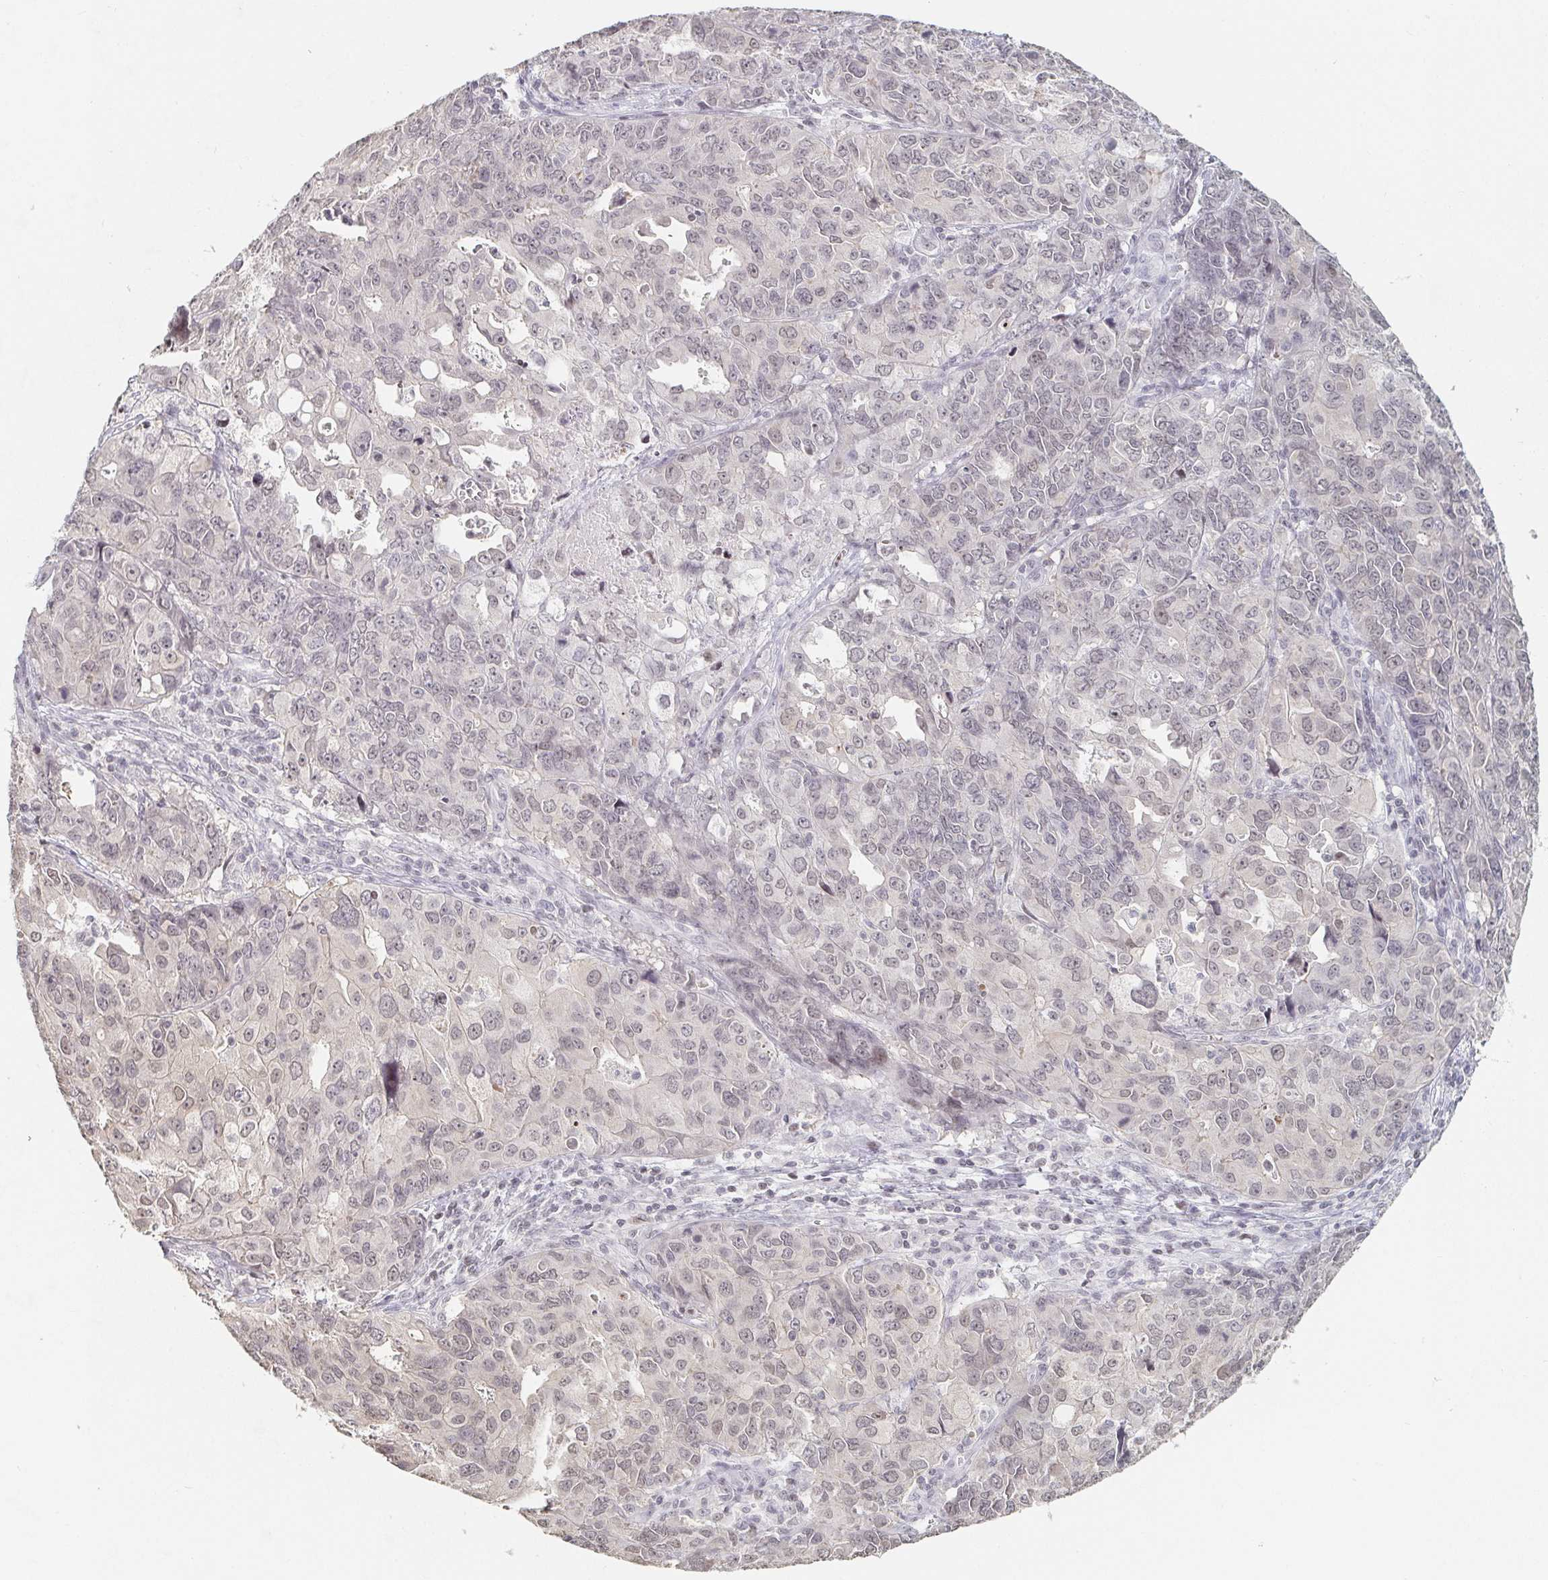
{"staining": {"intensity": "weak", "quantity": "25%-75%", "location": "nuclear"}, "tissue": "endometrial cancer", "cell_type": "Tumor cells", "image_type": "cancer", "snomed": [{"axis": "morphology", "description": "Adenocarcinoma, NOS"}, {"axis": "topography", "description": "Uterus"}], "caption": "This photomicrograph demonstrates immunohistochemistry staining of human endometrial cancer (adenocarcinoma), with low weak nuclear expression in about 25%-75% of tumor cells.", "gene": "NME9", "patient": {"sex": "female", "age": 79}}